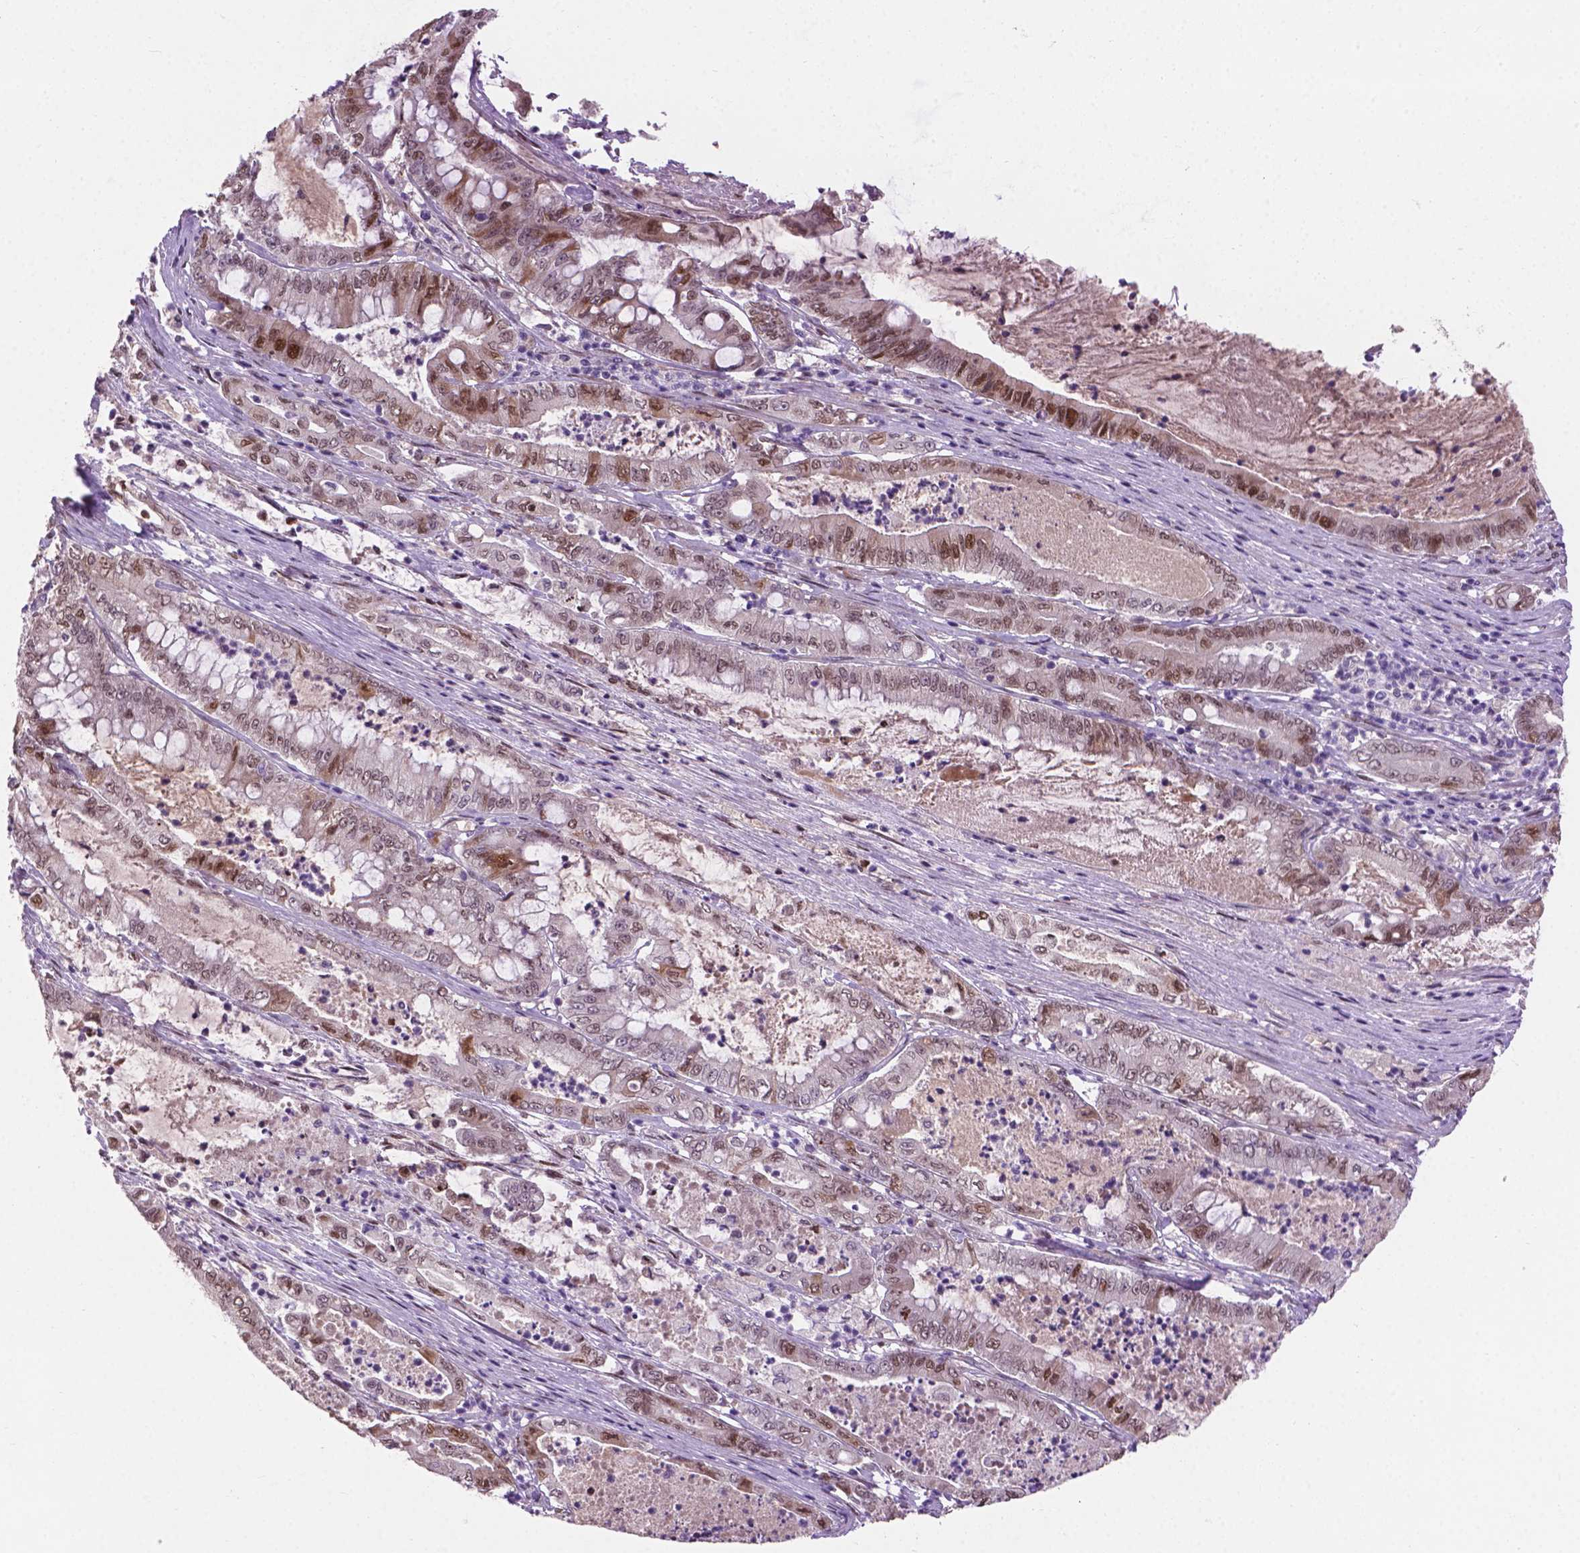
{"staining": {"intensity": "moderate", "quantity": "<25%", "location": "nuclear"}, "tissue": "pancreatic cancer", "cell_type": "Tumor cells", "image_type": "cancer", "snomed": [{"axis": "morphology", "description": "Adenocarcinoma, NOS"}, {"axis": "topography", "description": "Pancreas"}], "caption": "Pancreatic cancer stained with DAB immunohistochemistry (IHC) reveals low levels of moderate nuclear expression in approximately <25% of tumor cells.", "gene": "IRF6", "patient": {"sex": "male", "age": 71}}